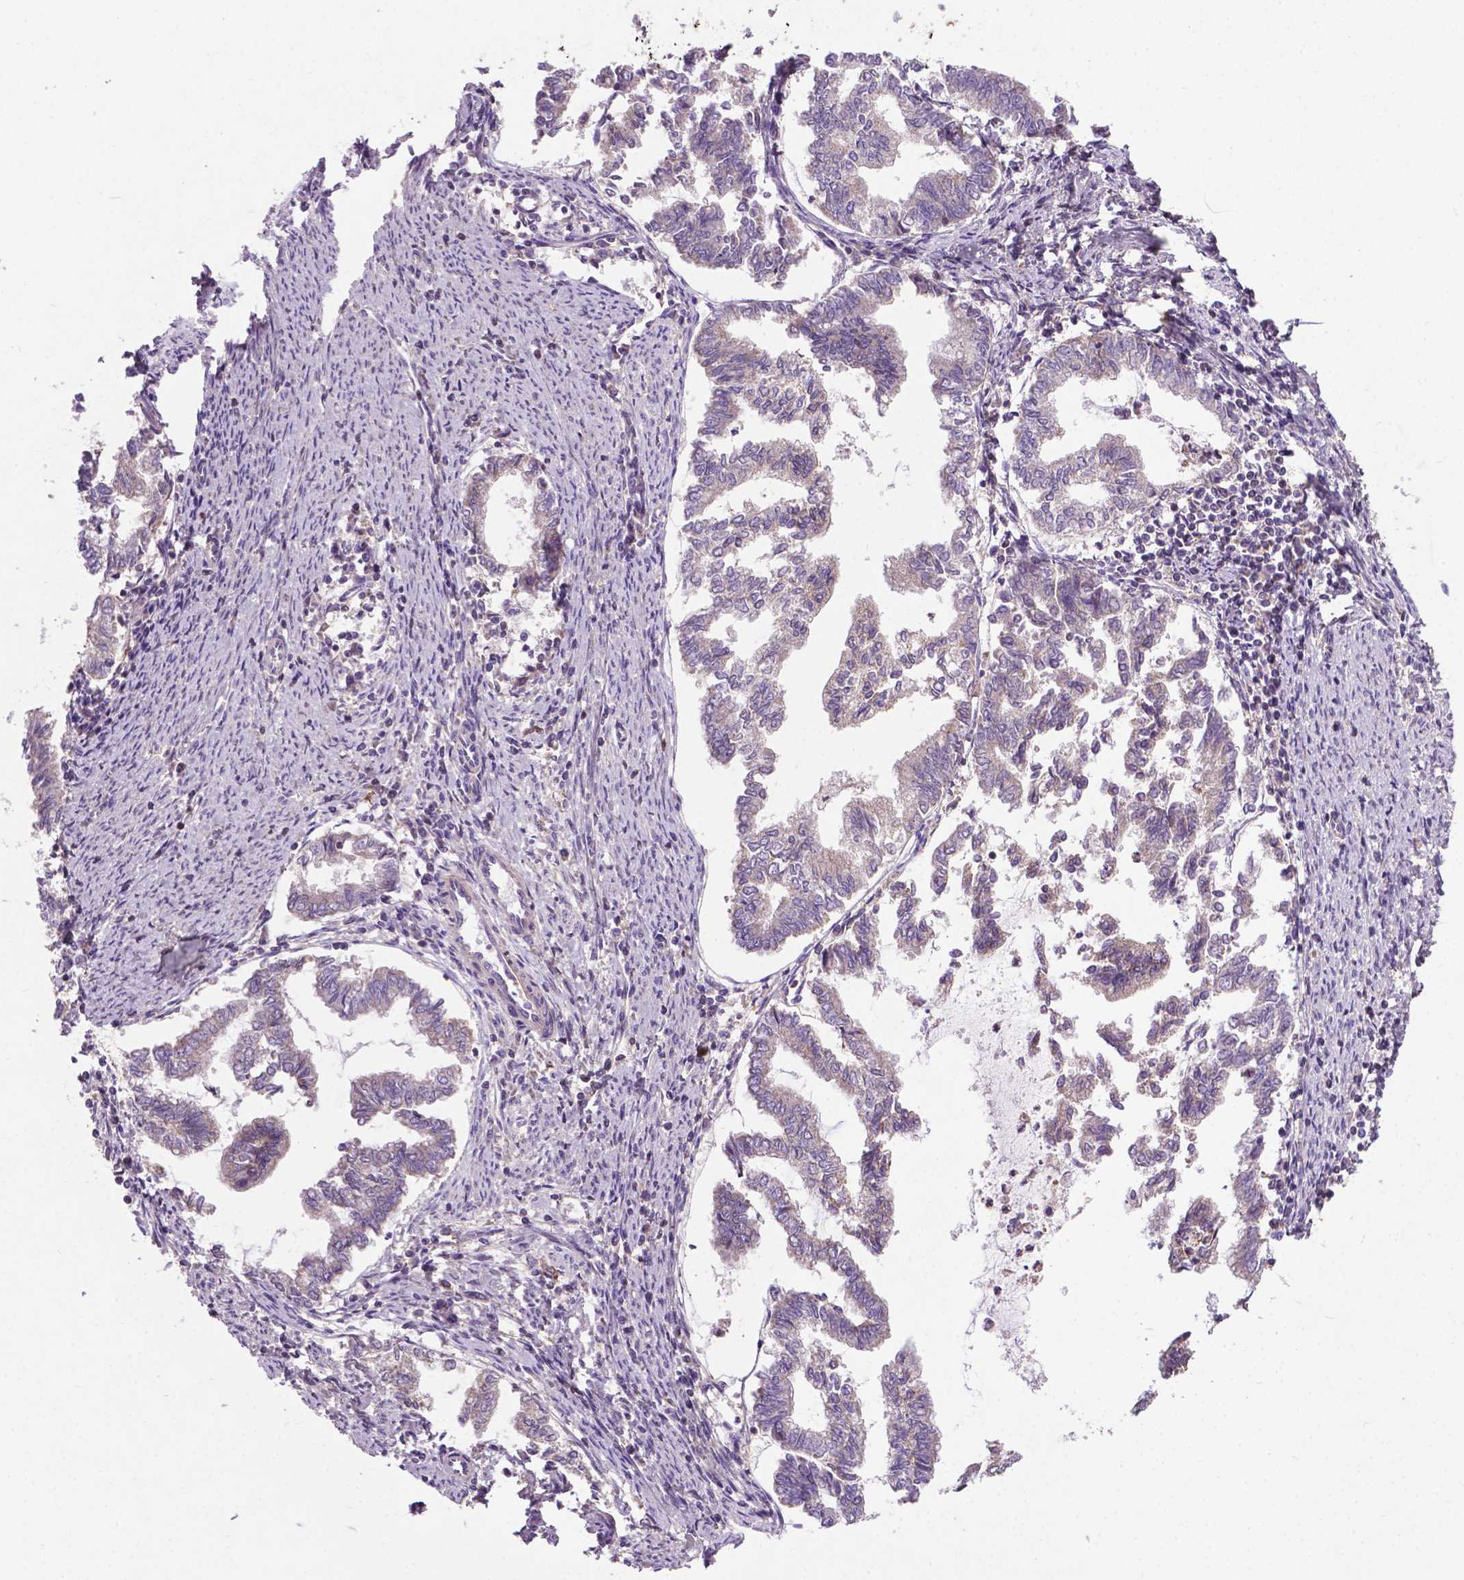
{"staining": {"intensity": "negative", "quantity": "none", "location": "none"}, "tissue": "endometrial cancer", "cell_type": "Tumor cells", "image_type": "cancer", "snomed": [{"axis": "morphology", "description": "Adenocarcinoma, NOS"}, {"axis": "topography", "description": "Endometrium"}], "caption": "Tumor cells are negative for protein expression in human adenocarcinoma (endometrial).", "gene": "SPNS2", "patient": {"sex": "female", "age": 79}}